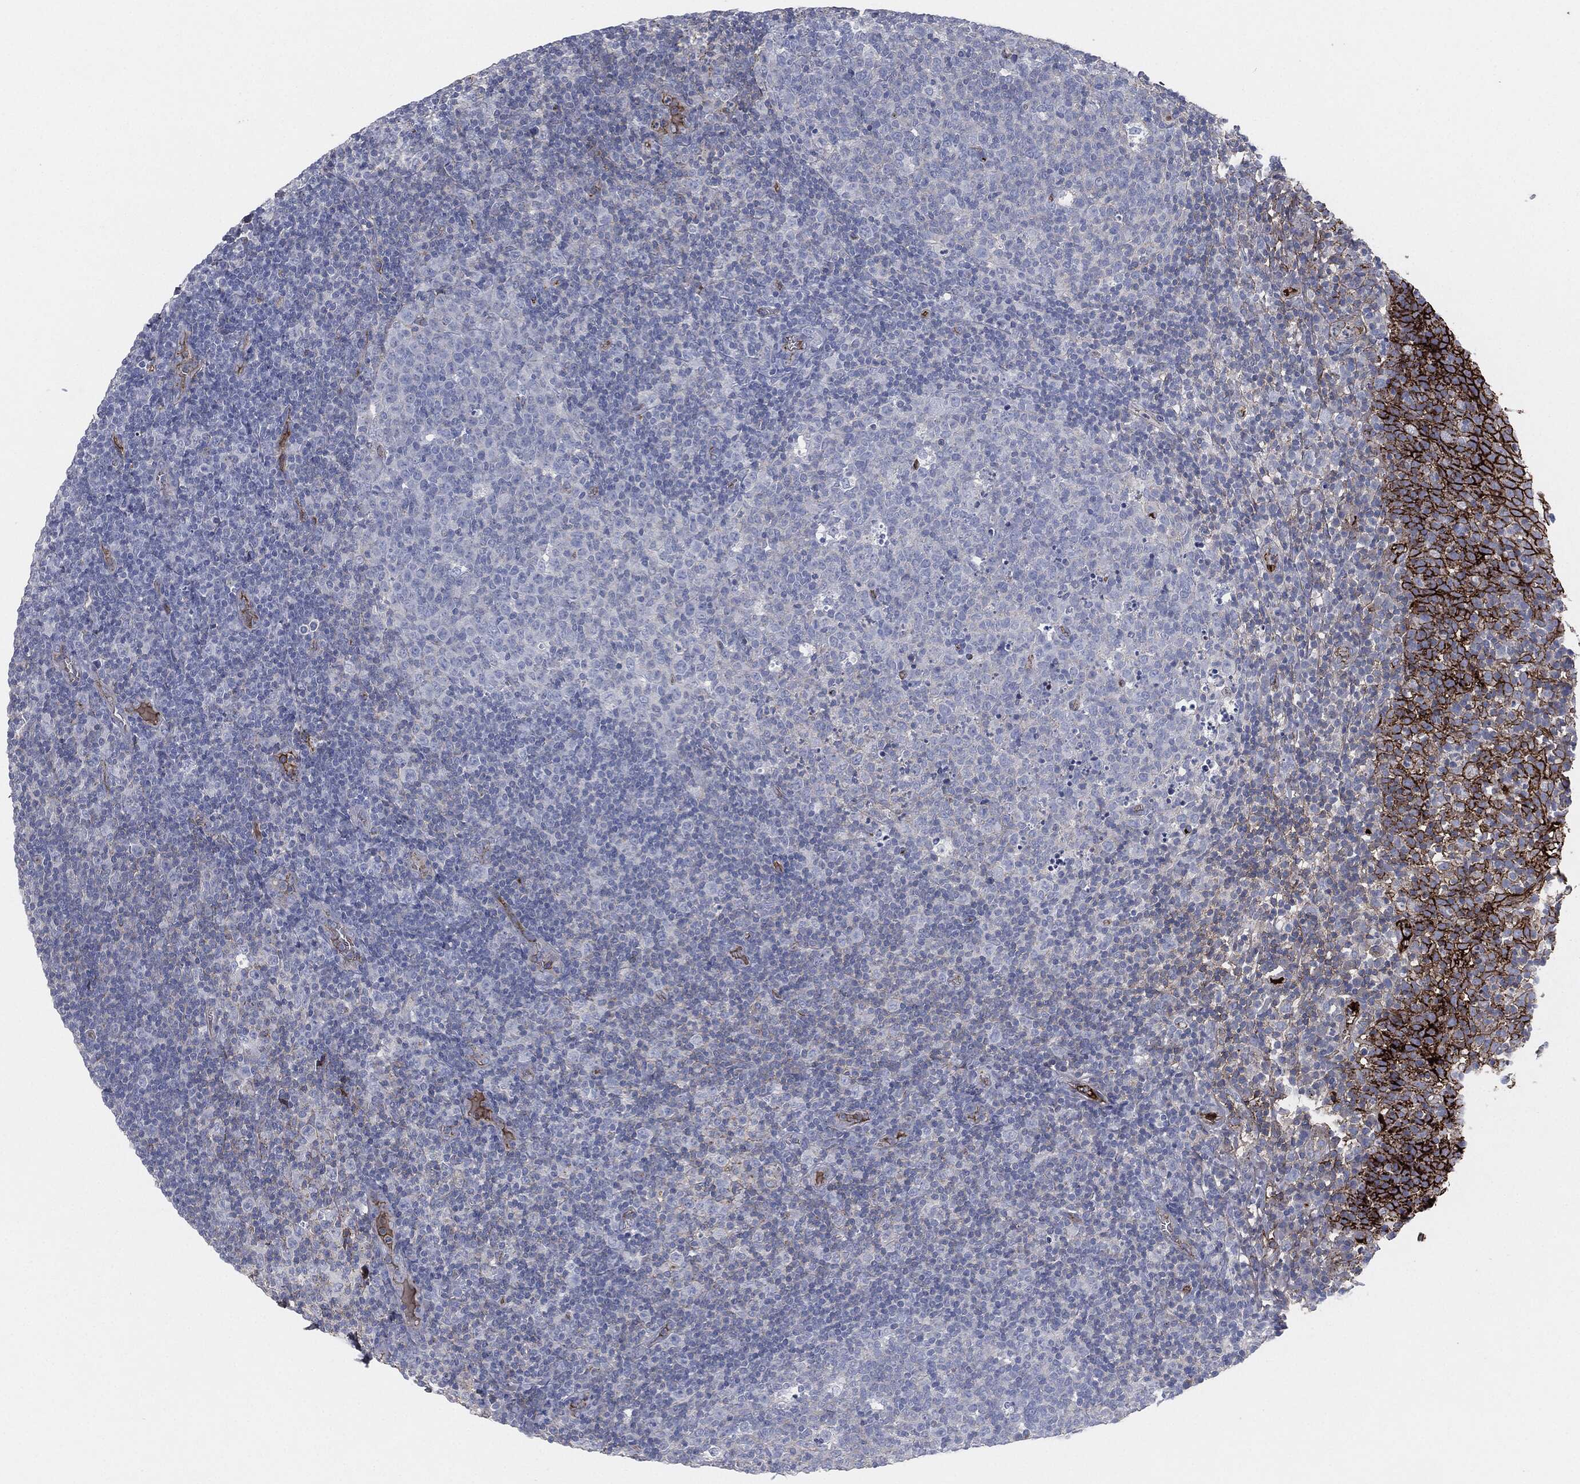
{"staining": {"intensity": "negative", "quantity": "none", "location": "none"}, "tissue": "tonsil", "cell_type": "Germinal center cells", "image_type": "normal", "snomed": [{"axis": "morphology", "description": "Normal tissue, NOS"}, {"axis": "topography", "description": "Tonsil"}], "caption": "High magnification brightfield microscopy of benign tonsil stained with DAB (brown) and counterstained with hematoxylin (blue): germinal center cells show no significant expression. (Brightfield microscopy of DAB (3,3'-diaminobenzidine) immunohistochemistry at high magnification).", "gene": "APOB", "patient": {"sex": "female", "age": 5}}